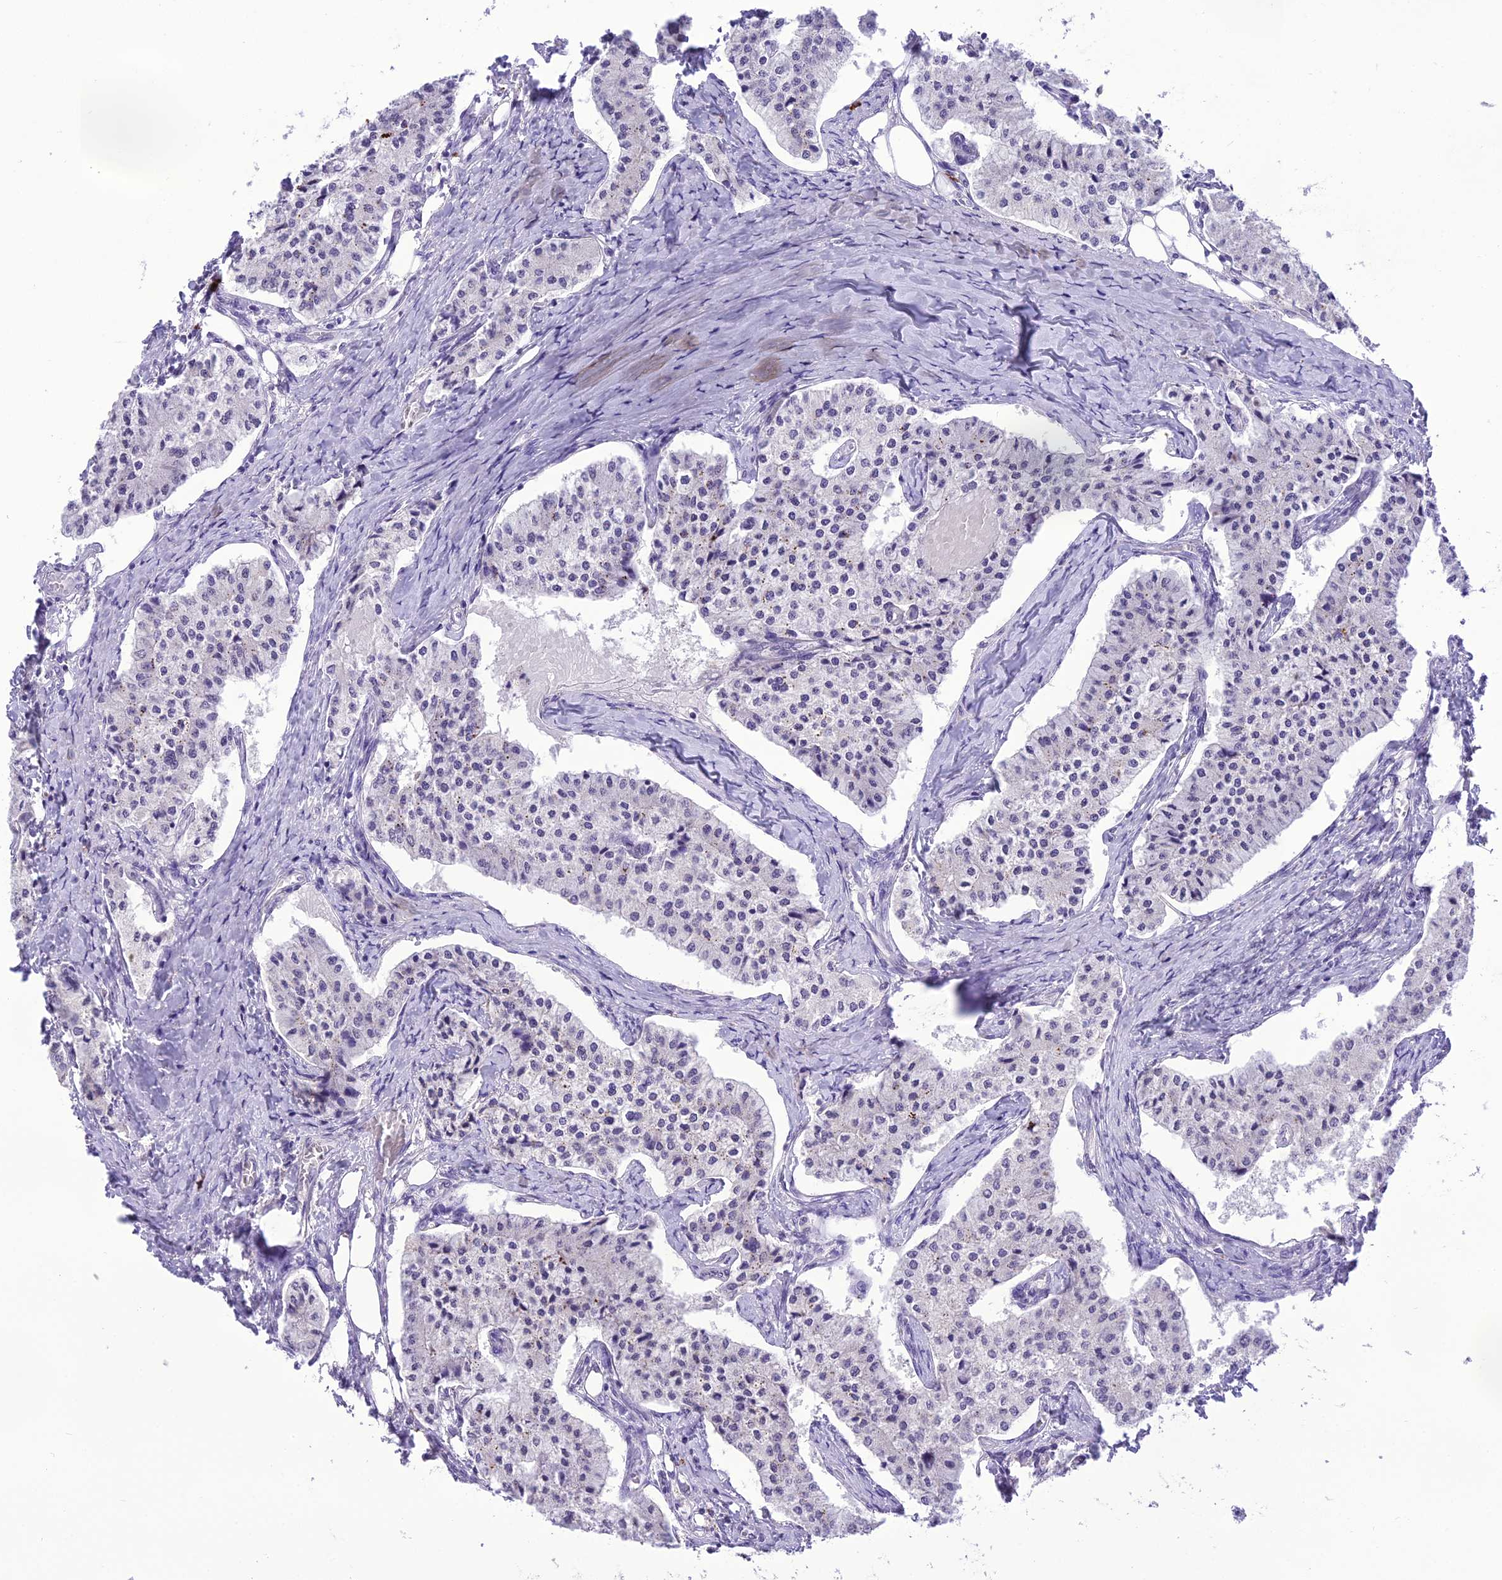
{"staining": {"intensity": "negative", "quantity": "none", "location": "none"}, "tissue": "carcinoid", "cell_type": "Tumor cells", "image_type": "cancer", "snomed": [{"axis": "morphology", "description": "Carcinoid, malignant, NOS"}, {"axis": "topography", "description": "Colon"}], "caption": "The histopathology image displays no significant expression in tumor cells of malignant carcinoid.", "gene": "SH3RF3", "patient": {"sex": "female", "age": 52}}